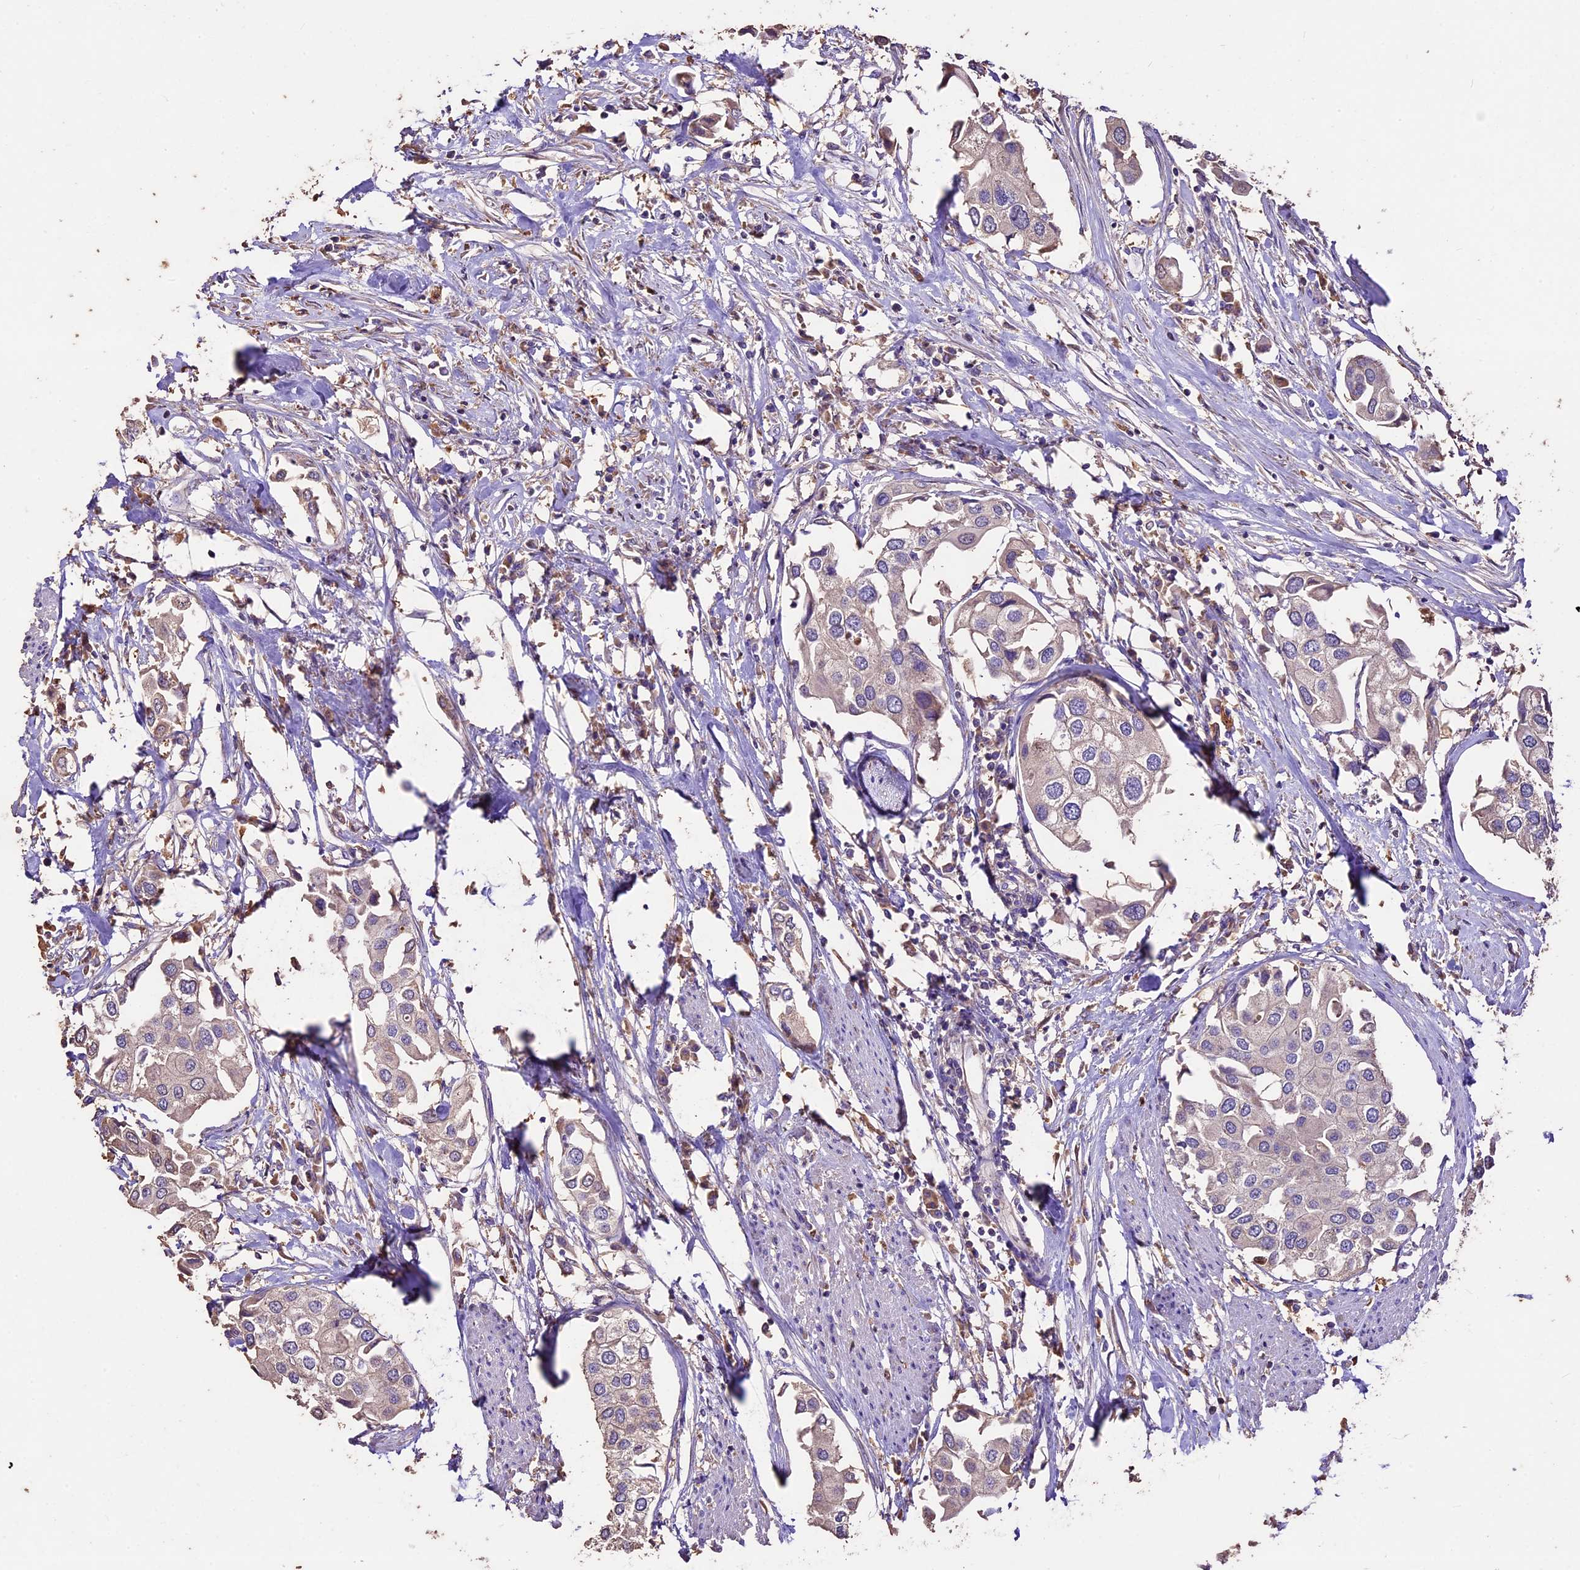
{"staining": {"intensity": "weak", "quantity": "<25%", "location": "cytoplasmic/membranous"}, "tissue": "urothelial cancer", "cell_type": "Tumor cells", "image_type": "cancer", "snomed": [{"axis": "morphology", "description": "Urothelial carcinoma, High grade"}, {"axis": "topography", "description": "Urinary bladder"}], "caption": "Urothelial cancer was stained to show a protein in brown. There is no significant positivity in tumor cells.", "gene": "CRLF1", "patient": {"sex": "male", "age": 64}}